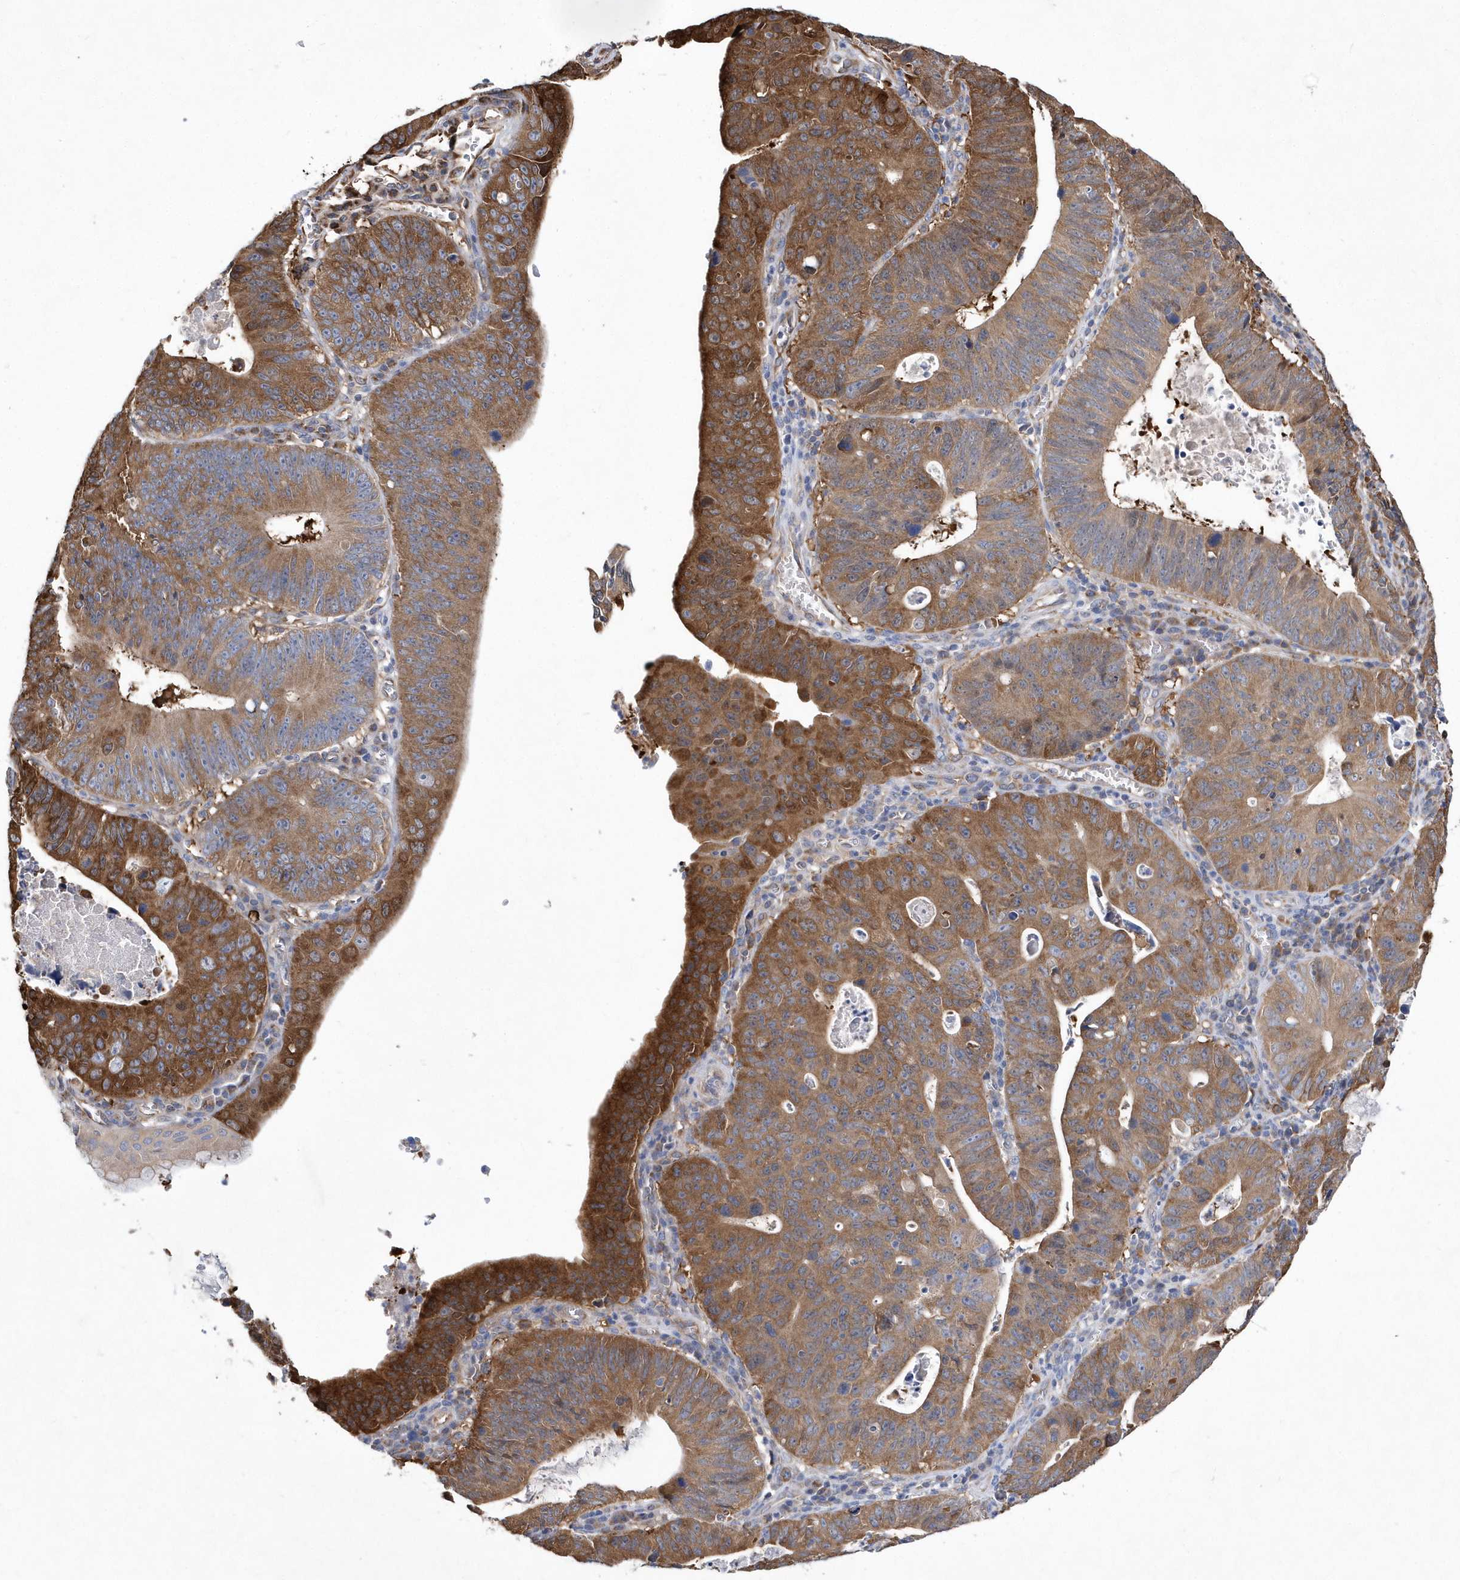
{"staining": {"intensity": "strong", "quantity": ">75%", "location": "cytoplasmic/membranous"}, "tissue": "stomach cancer", "cell_type": "Tumor cells", "image_type": "cancer", "snomed": [{"axis": "morphology", "description": "Adenocarcinoma, NOS"}, {"axis": "topography", "description": "Stomach"}], "caption": "Strong cytoplasmic/membranous expression is appreciated in approximately >75% of tumor cells in stomach cancer (adenocarcinoma).", "gene": "JKAMP", "patient": {"sex": "male", "age": 59}}